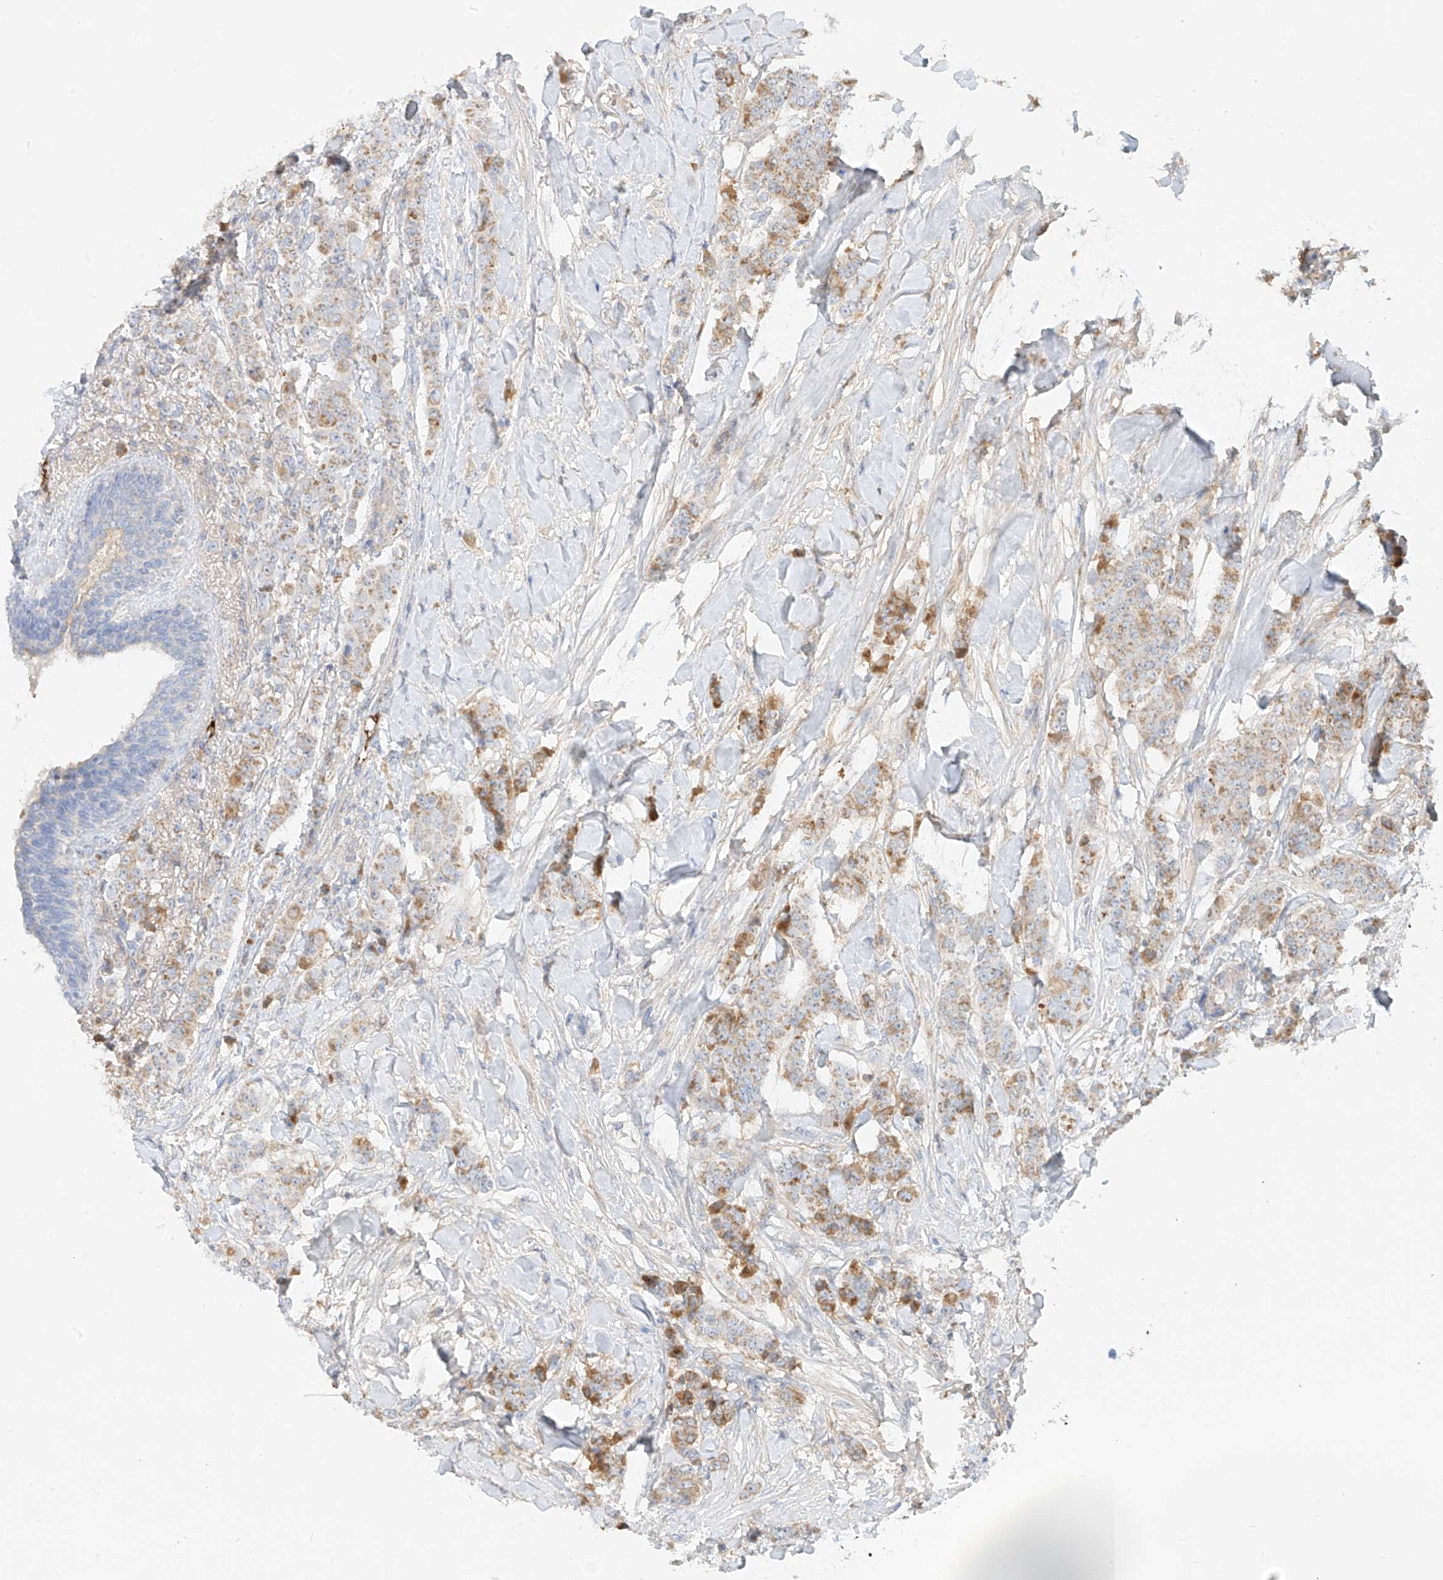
{"staining": {"intensity": "moderate", "quantity": "25%-75%", "location": "cytoplasmic/membranous"}, "tissue": "breast cancer", "cell_type": "Tumor cells", "image_type": "cancer", "snomed": [{"axis": "morphology", "description": "Duct carcinoma"}, {"axis": "topography", "description": "Breast"}], "caption": "Moderate cytoplasmic/membranous staining for a protein is present in about 25%-75% of tumor cells of breast cancer using immunohistochemistry.", "gene": "OCSTAMP", "patient": {"sex": "female", "age": 40}}